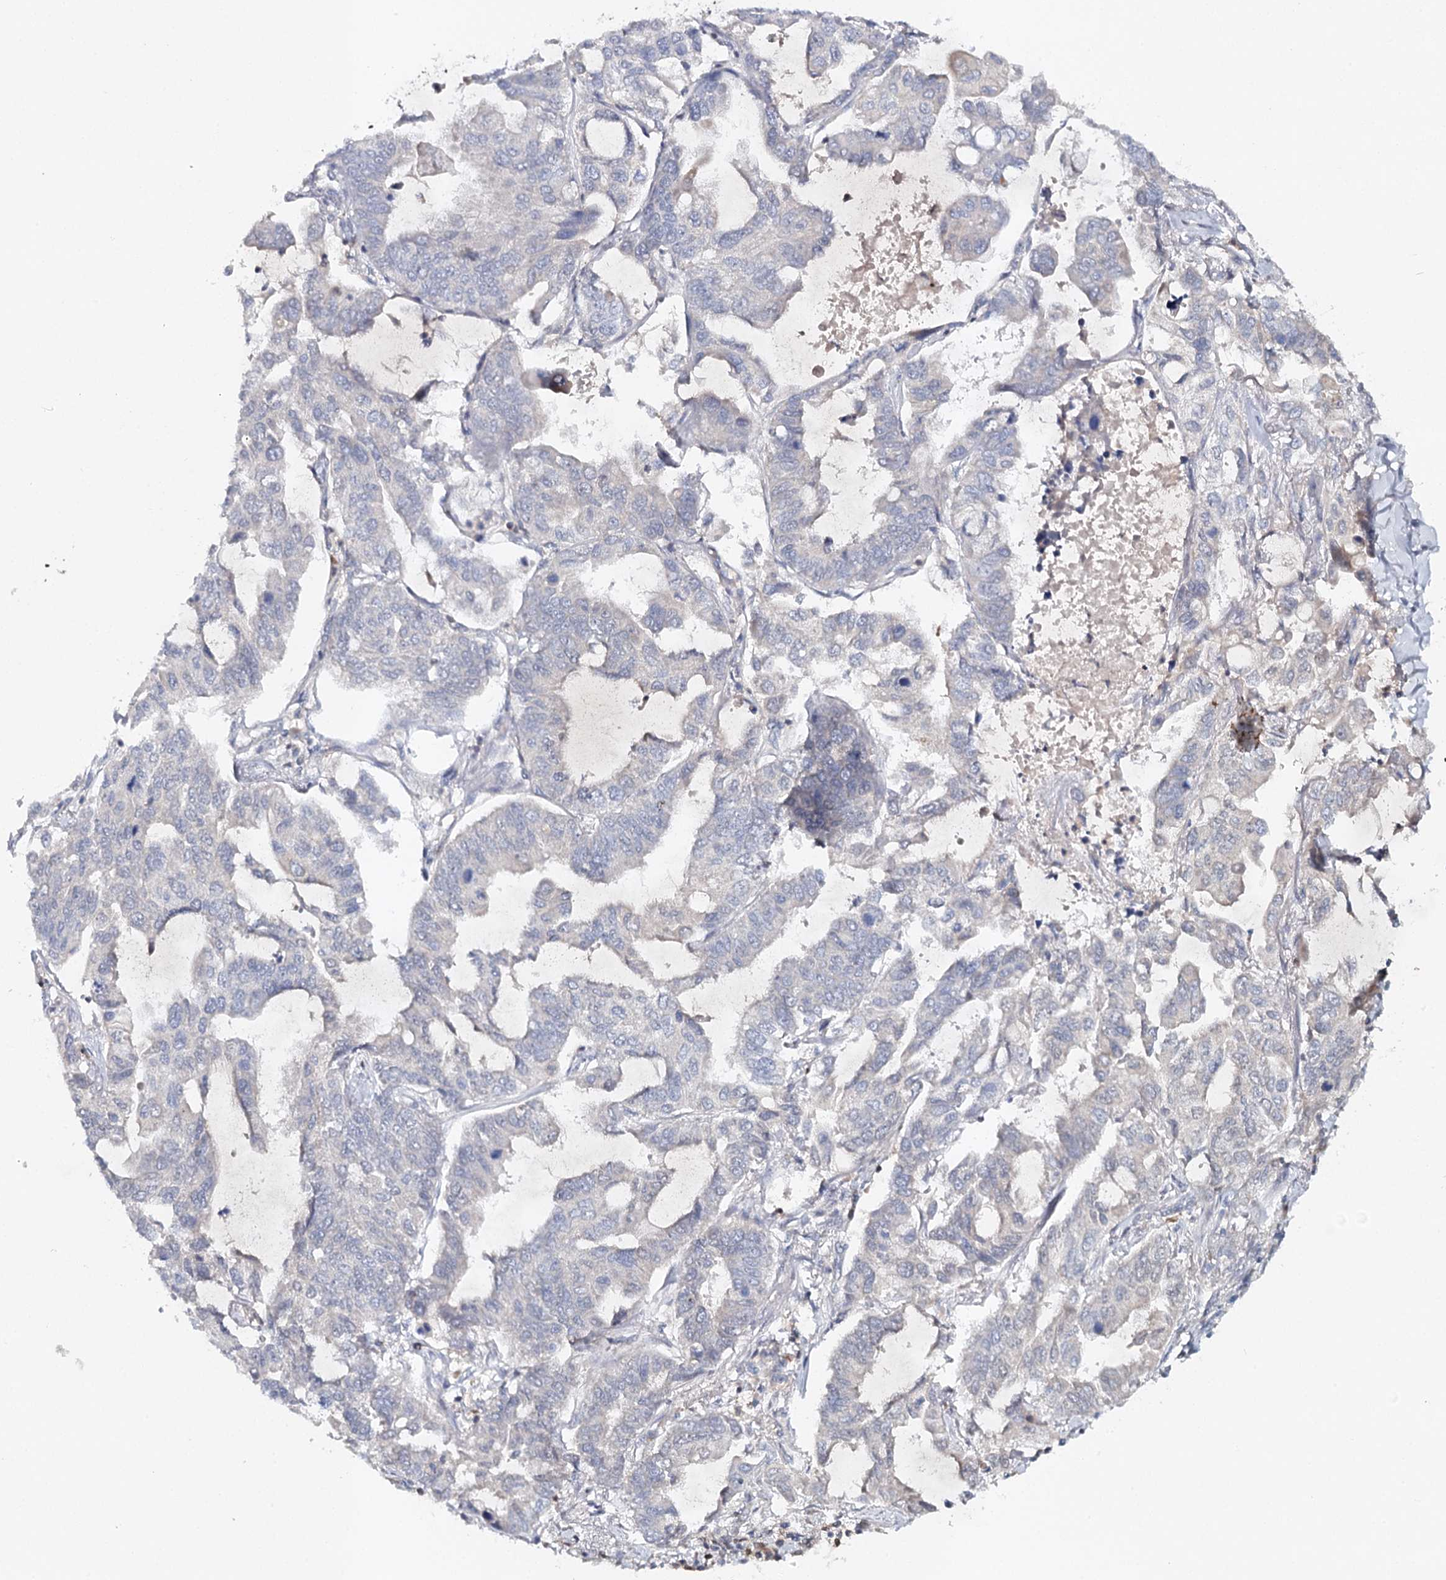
{"staining": {"intensity": "negative", "quantity": "none", "location": "none"}, "tissue": "lung cancer", "cell_type": "Tumor cells", "image_type": "cancer", "snomed": [{"axis": "morphology", "description": "Adenocarcinoma, NOS"}, {"axis": "topography", "description": "Lung"}], "caption": "Adenocarcinoma (lung) was stained to show a protein in brown. There is no significant staining in tumor cells.", "gene": "SLC41A2", "patient": {"sex": "male", "age": 64}}